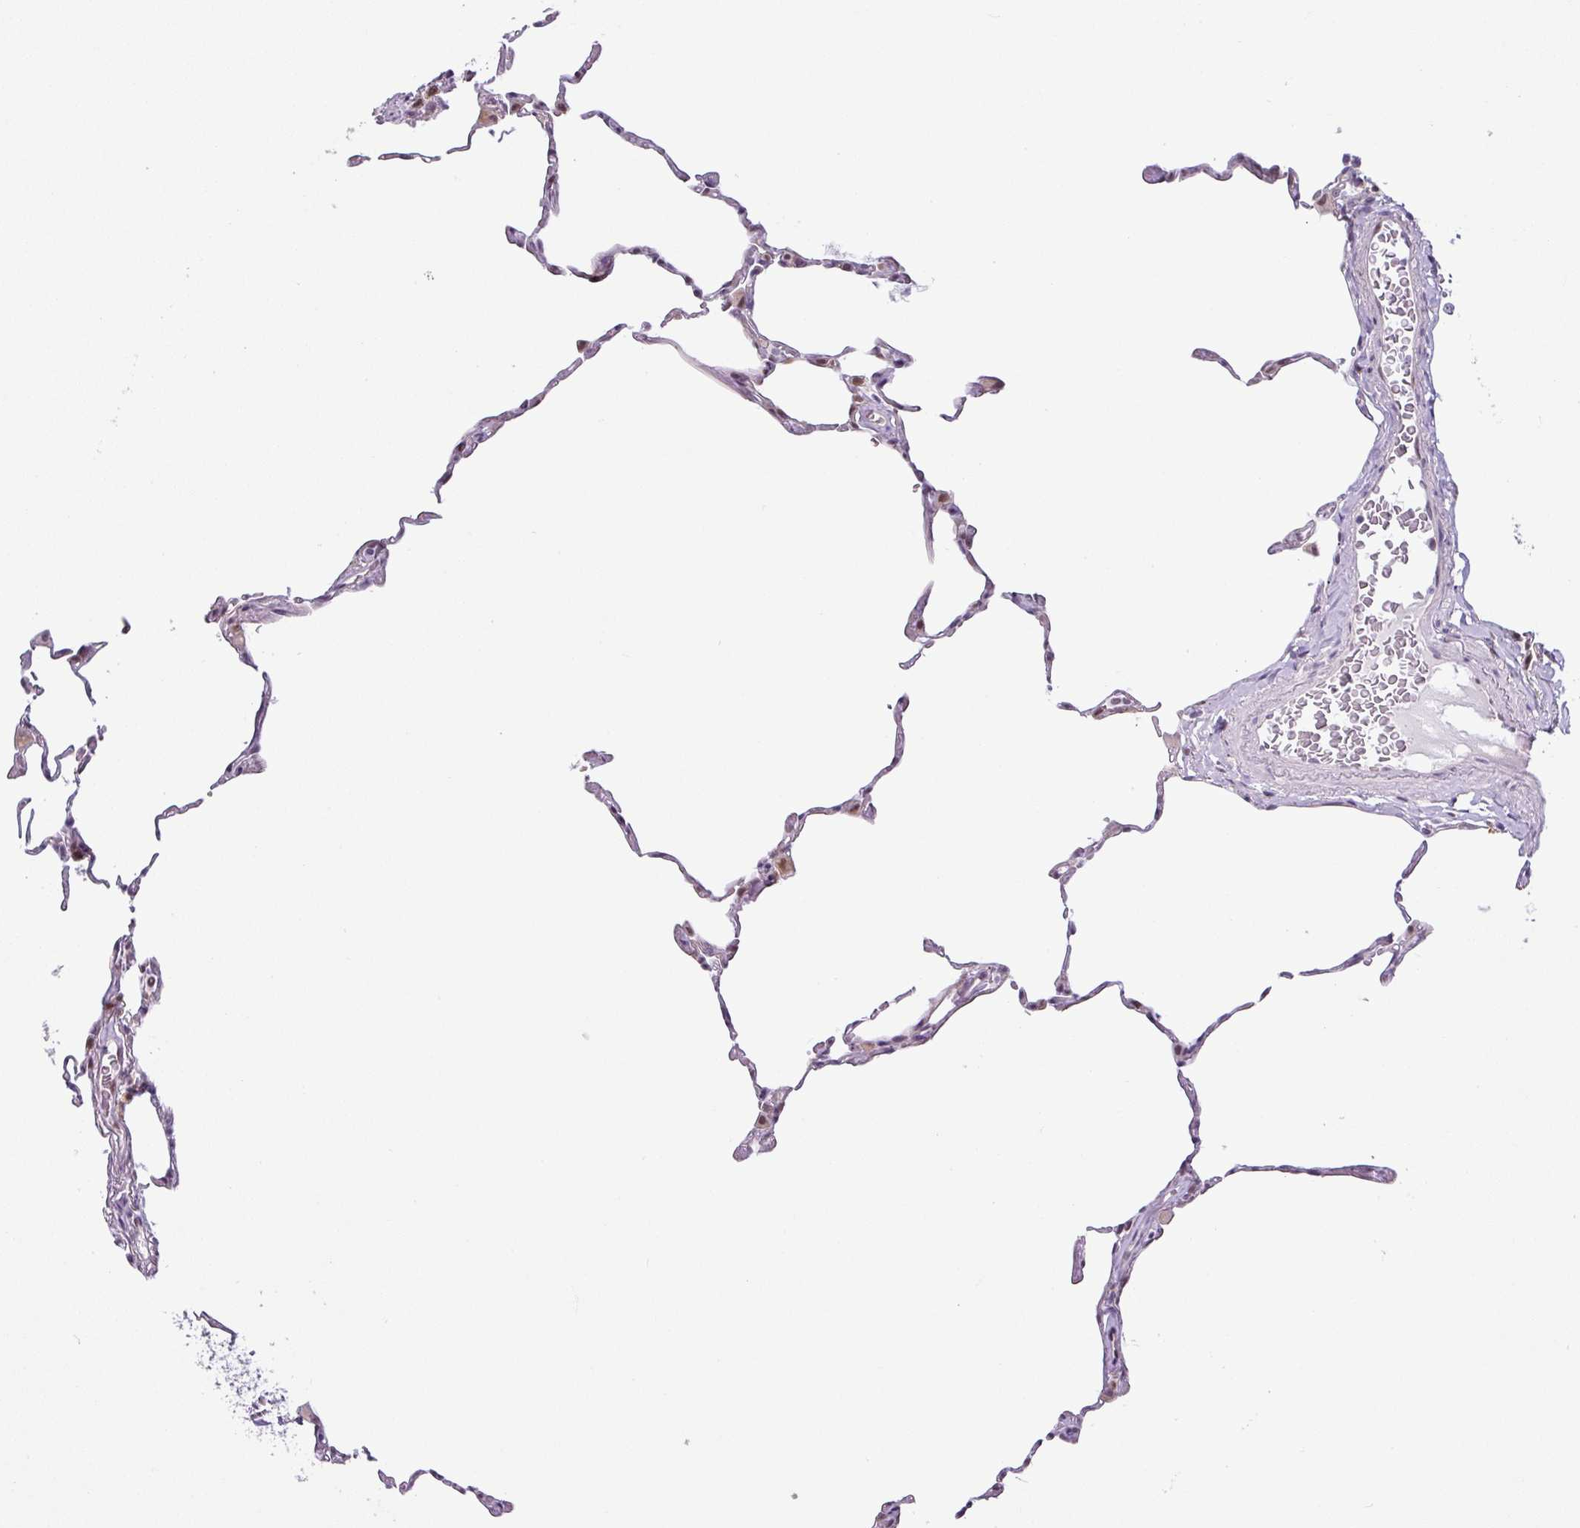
{"staining": {"intensity": "negative", "quantity": "none", "location": "none"}, "tissue": "lung", "cell_type": "Alveolar cells", "image_type": "normal", "snomed": [{"axis": "morphology", "description": "Normal tissue, NOS"}, {"axis": "topography", "description": "Lung"}], "caption": "An immunohistochemistry (IHC) photomicrograph of benign lung is shown. There is no staining in alveolar cells of lung.", "gene": "NDUFB2", "patient": {"sex": "female", "age": 57}}